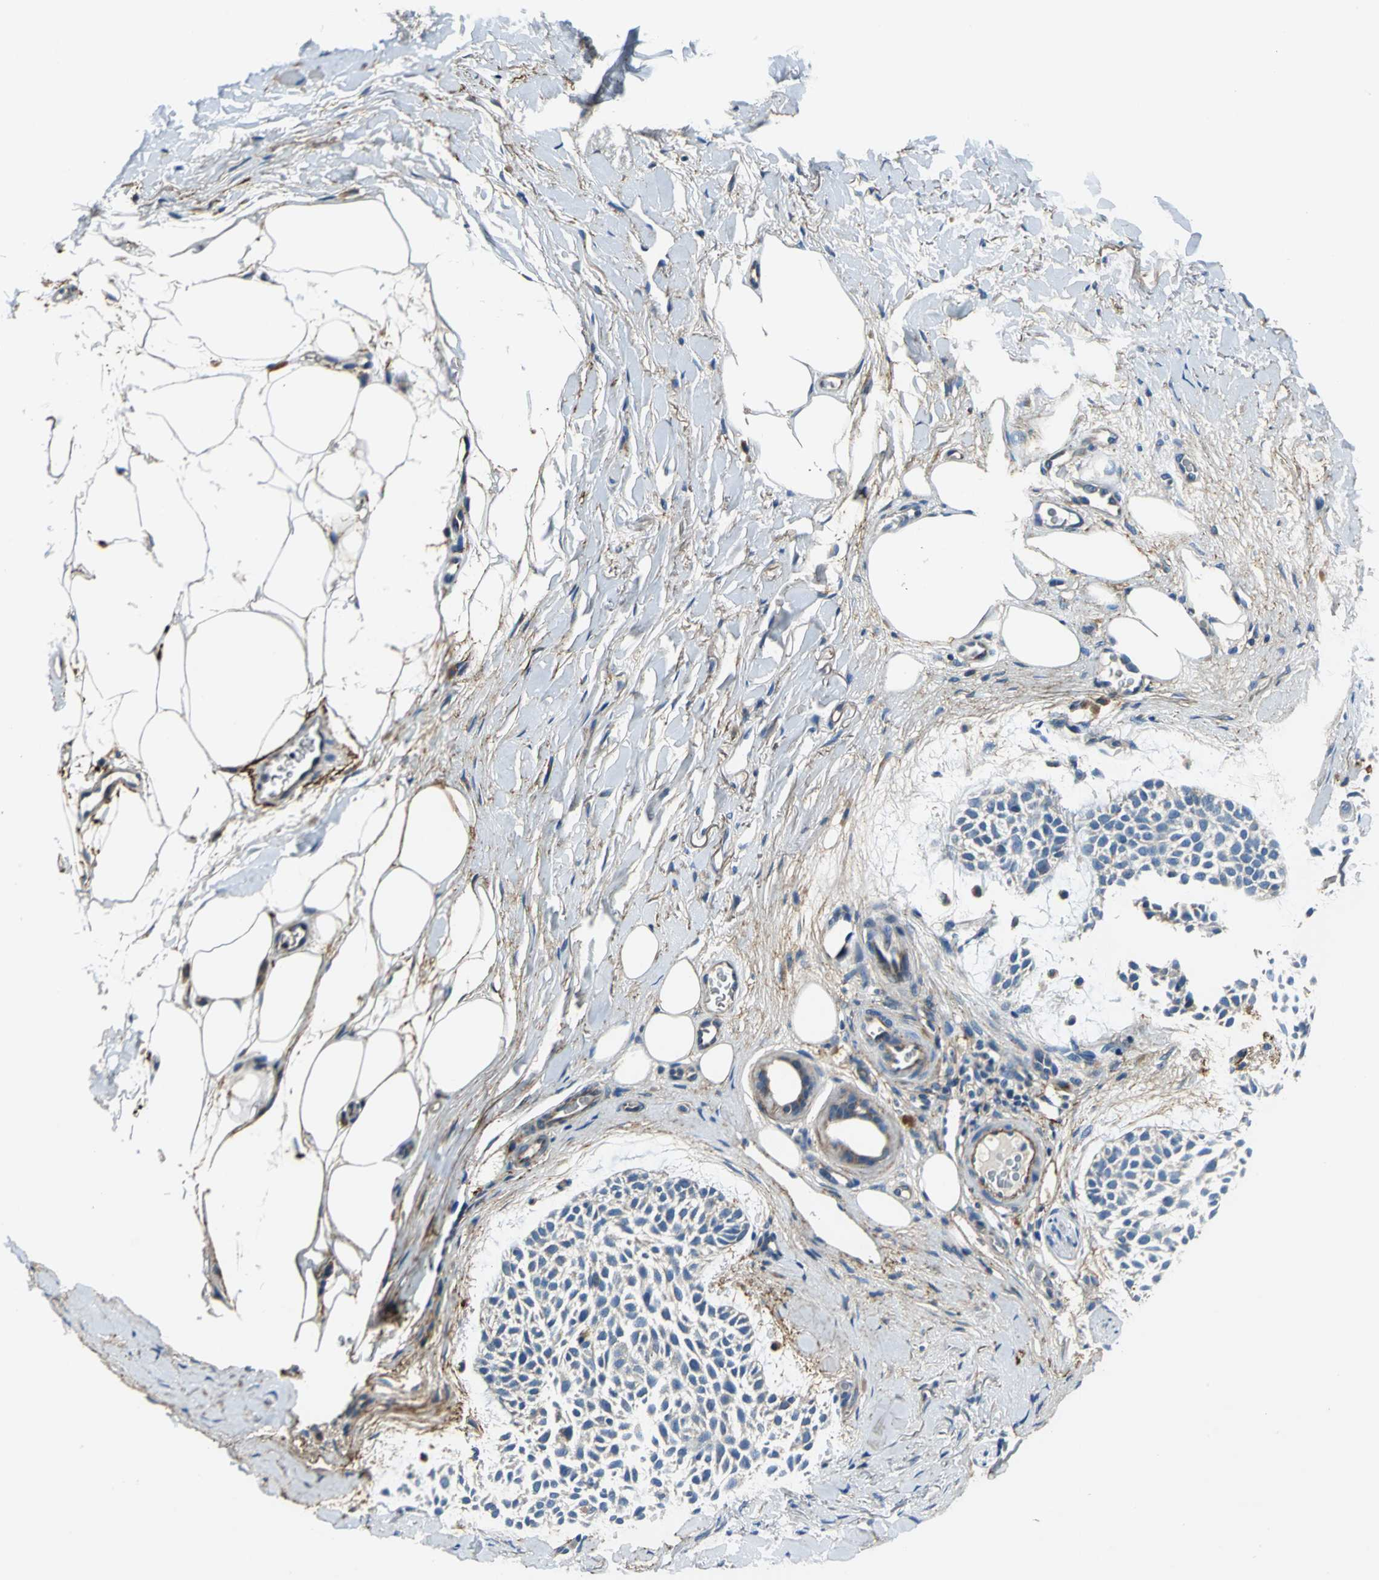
{"staining": {"intensity": "negative", "quantity": "none", "location": "none"}, "tissue": "skin cancer", "cell_type": "Tumor cells", "image_type": "cancer", "snomed": [{"axis": "morphology", "description": "Normal tissue, NOS"}, {"axis": "morphology", "description": "Basal cell carcinoma"}, {"axis": "topography", "description": "Skin"}], "caption": "DAB immunohistochemical staining of human basal cell carcinoma (skin) demonstrates no significant expression in tumor cells.", "gene": "SLC16A7", "patient": {"sex": "female", "age": 70}}